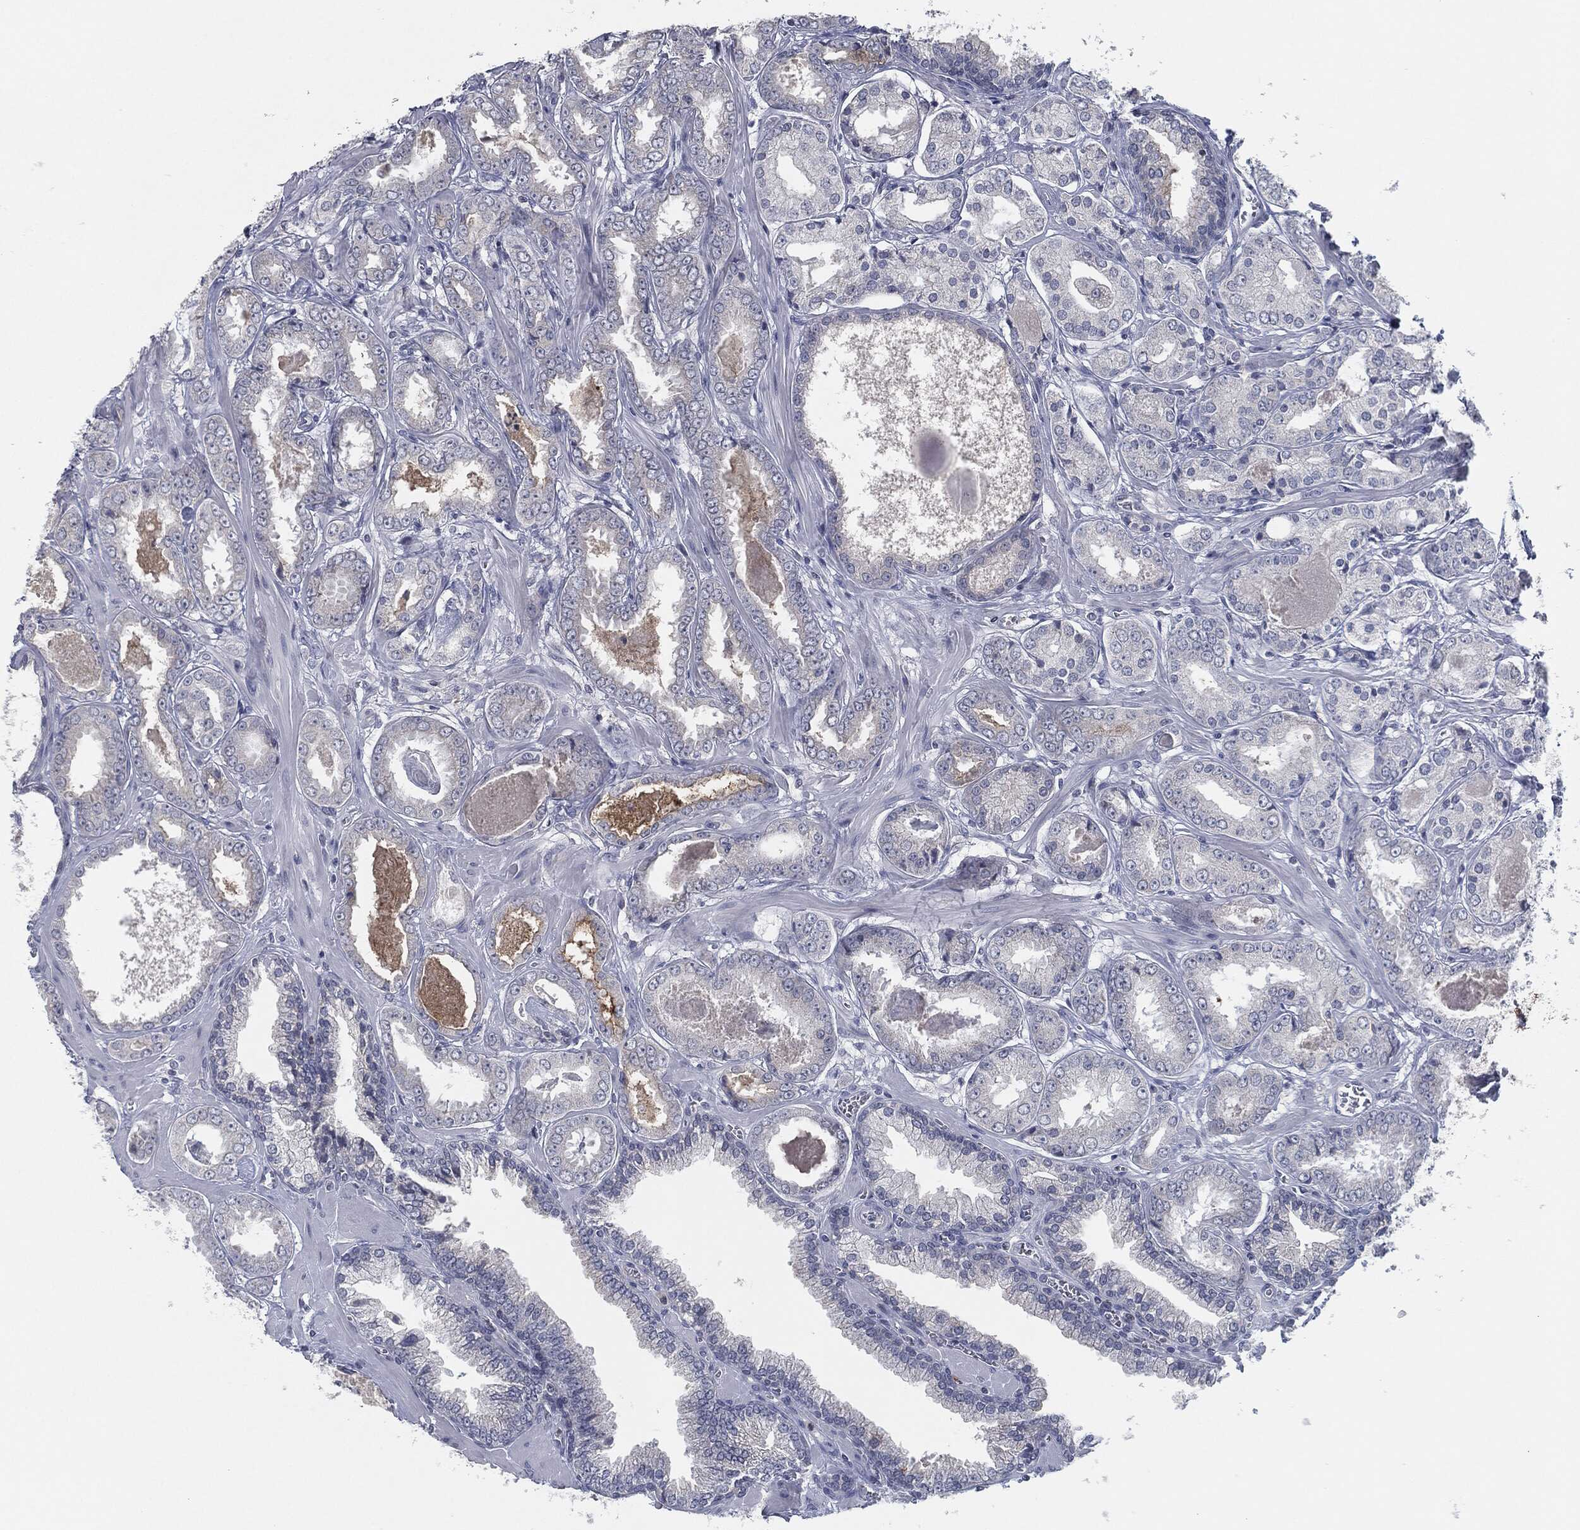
{"staining": {"intensity": "negative", "quantity": "none", "location": "none"}, "tissue": "prostate cancer", "cell_type": "Tumor cells", "image_type": "cancer", "snomed": [{"axis": "morphology", "description": "Adenocarcinoma, NOS"}, {"axis": "topography", "description": "Prostate"}], "caption": "Human adenocarcinoma (prostate) stained for a protein using IHC shows no expression in tumor cells.", "gene": "PROM1", "patient": {"sex": "male", "age": 56}}